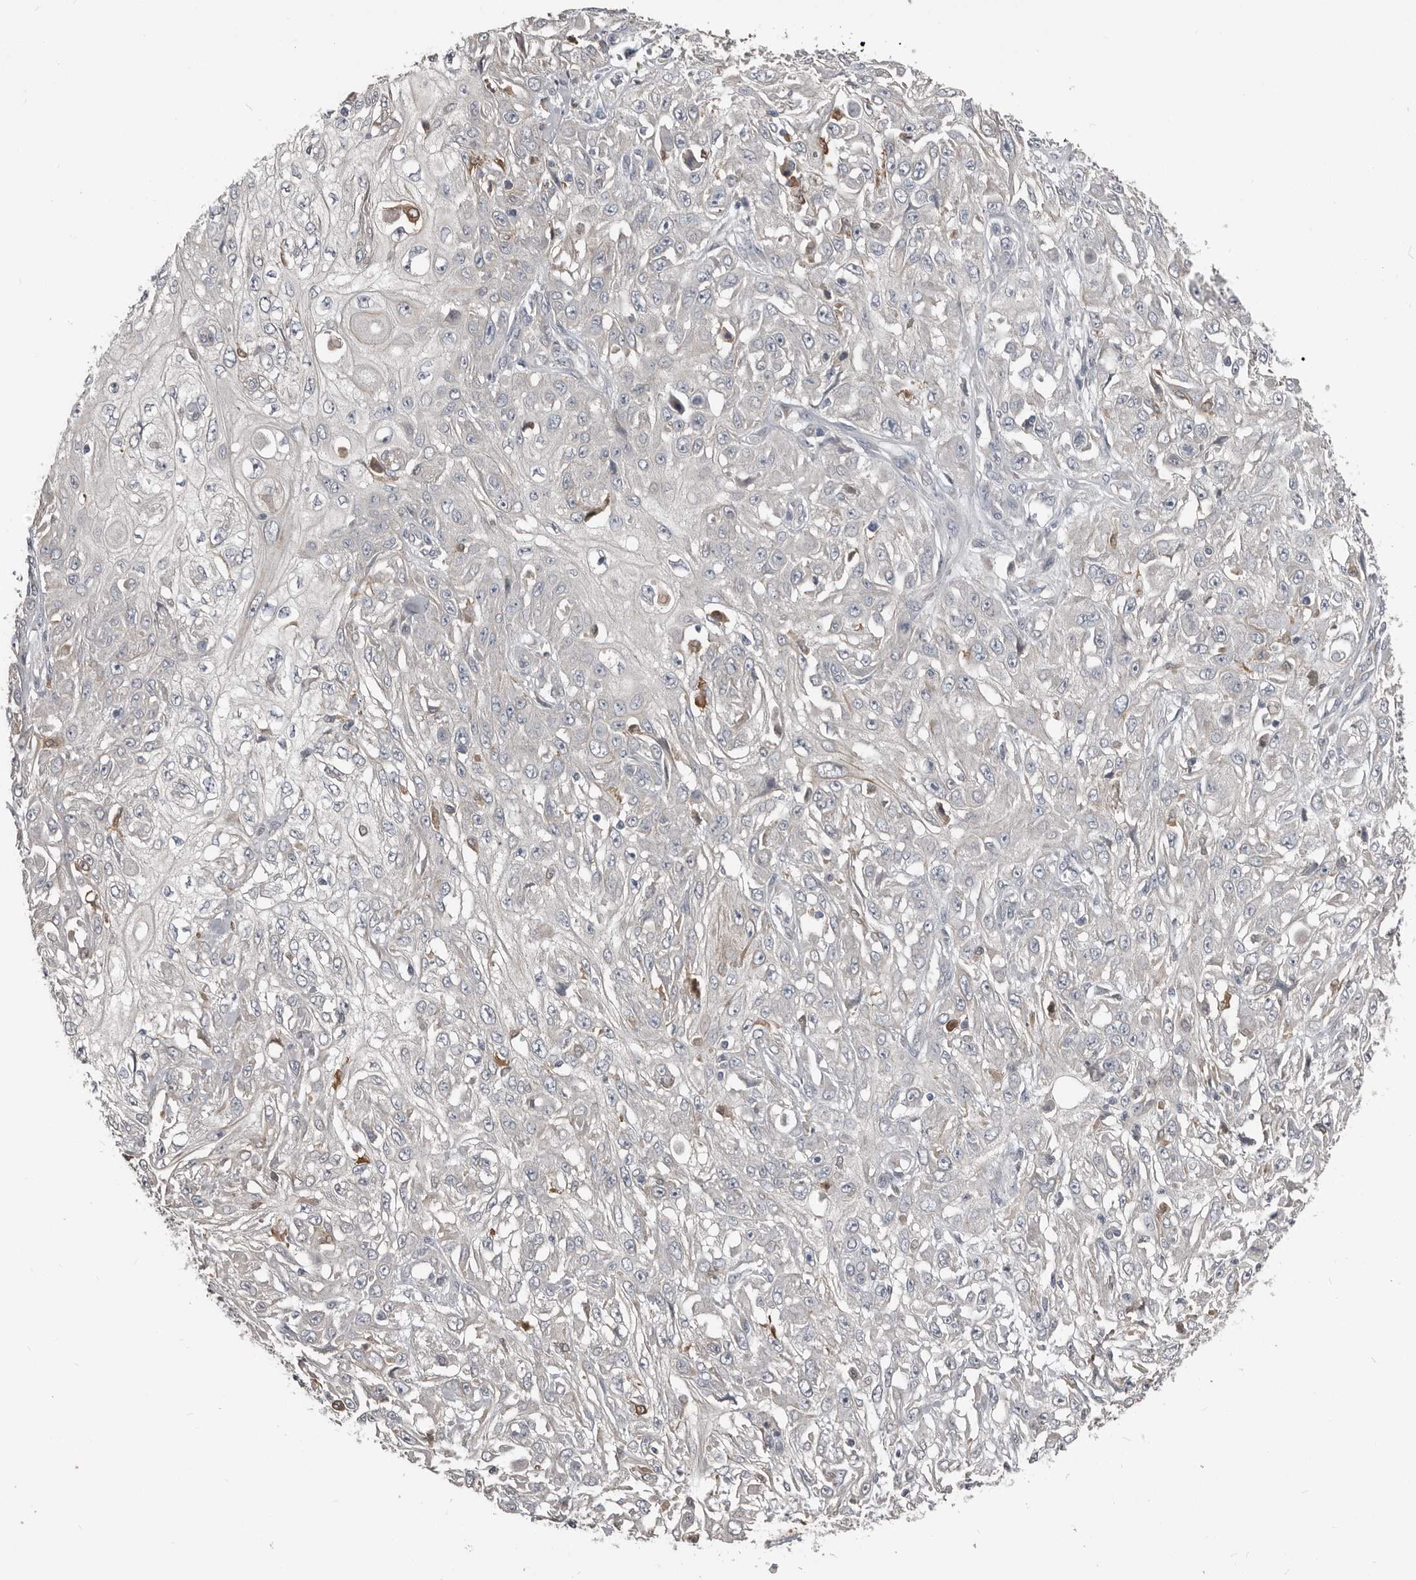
{"staining": {"intensity": "negative", "quantity": "none", "location": "none"}, "tissue": "skin cancer", "cell_type": "Tumor cells", "image_type": "cancer", "snomed": [{"axis": "morphology", "description": "Squamous cell carcinoma, NOS"}, {"axis": "morphology", "description": "Squamous cell carcinoma, metastatic, NOS"}, {"axis": "topography", "description": "Skin"}, {"axis": "topography", "description": "Lymph node"}], "caption": "Histopathology image shows no protein staining in tumor cells of skin cancer tissue.", "gene": "KCNJ8", "patient": {"sex": "male", "age": 75}}